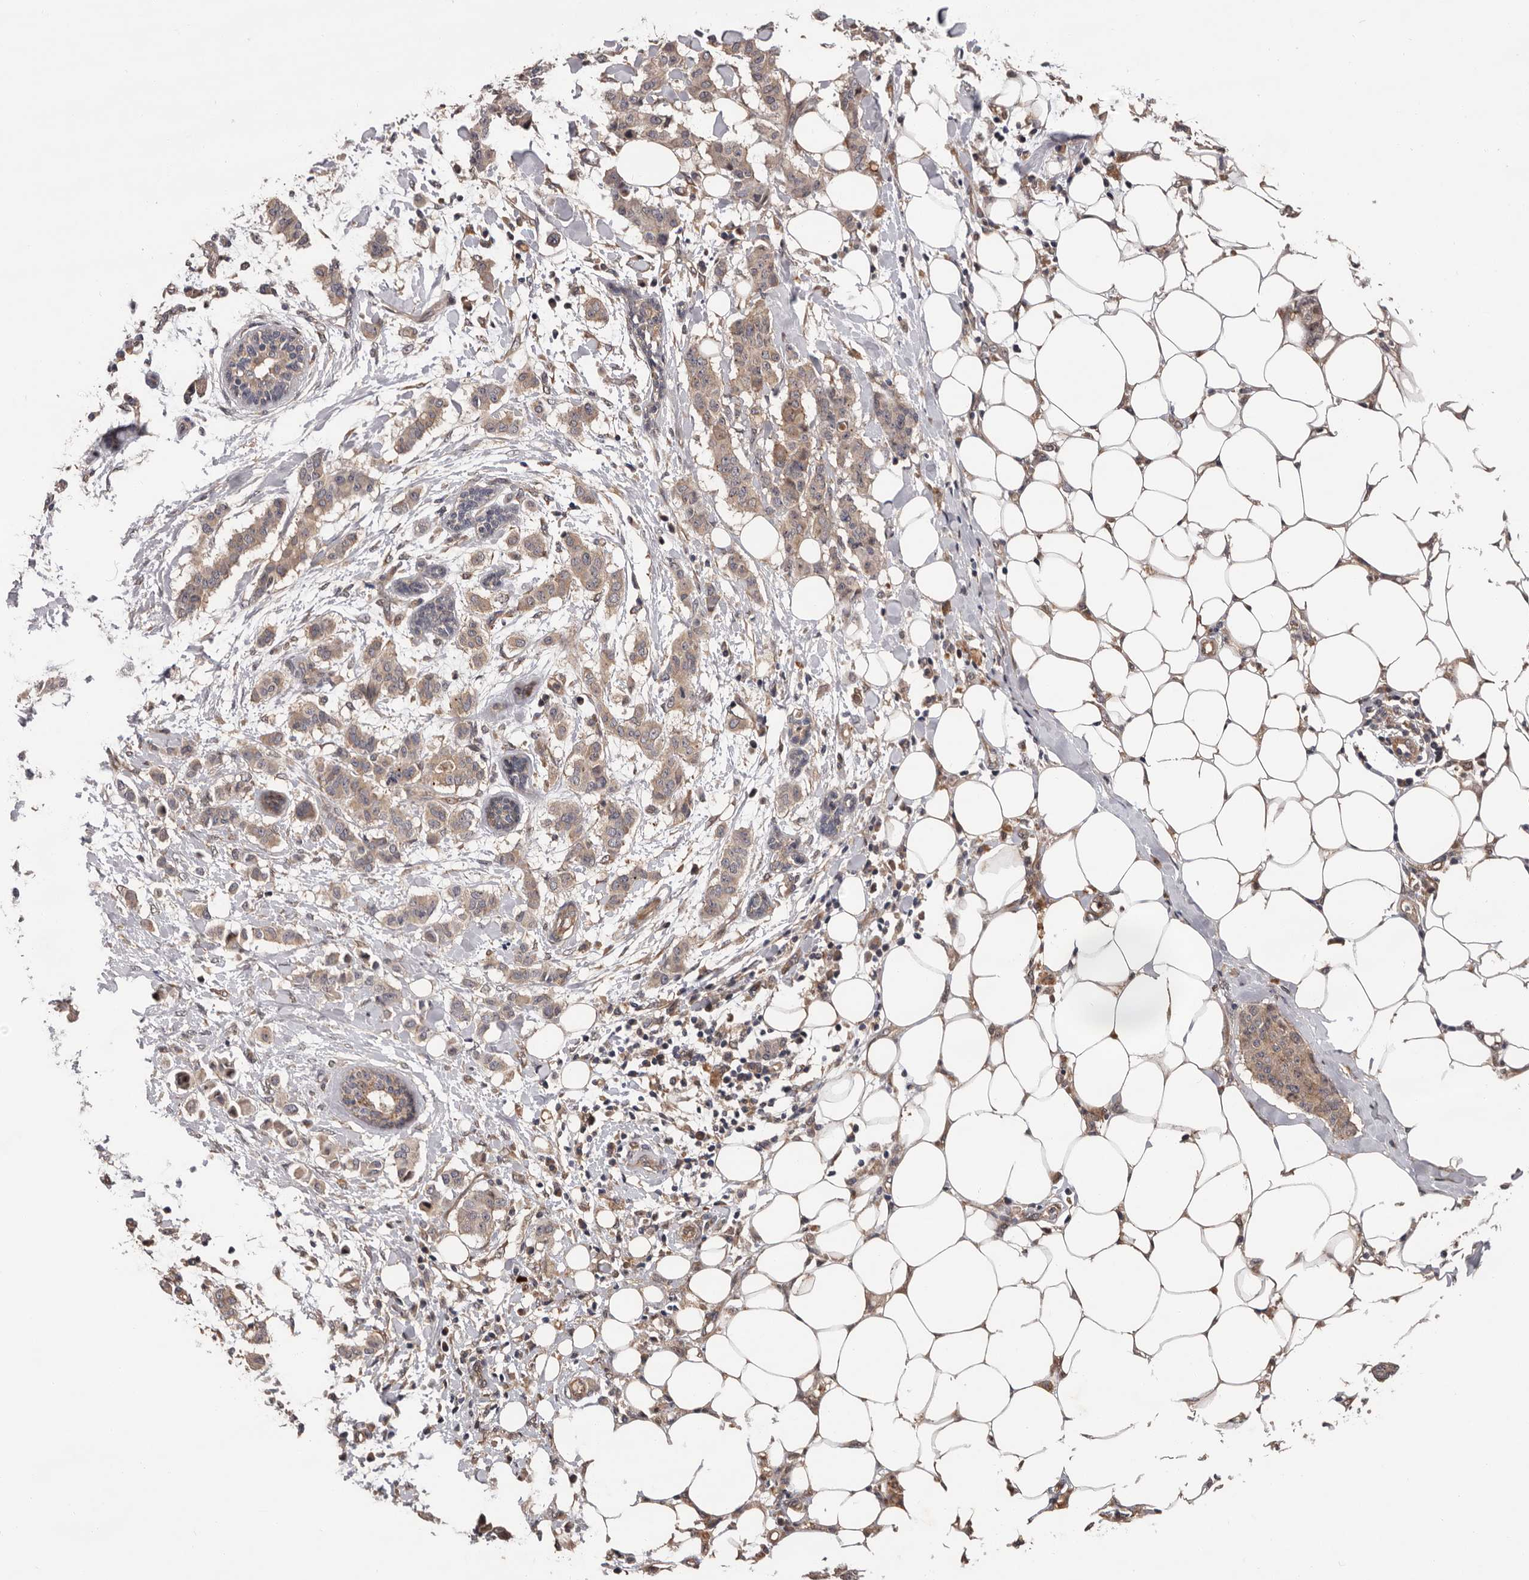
{"staining": {"intensity": "weak", "quantity": ">75%", "location": "cytoplasmic/membranous"}, "tissue": "breast cancer", "cell_type": "Tumor cells", "image_type": "cancer", "snomed": [{"axis": "morphology", "description": "Duct carcinoma"}, {"axis": "topography", "description": "Breast"}], "caption": "The micrograph demonstrates immunohistochemical staining of infiltrating ductal carcinoma (breast). There is weak cytoplasmic/membranous expression is identified in about >75% of tumor cells.", "gene": "PRKD1", "patient": {"sex": "female", "age": 40}}